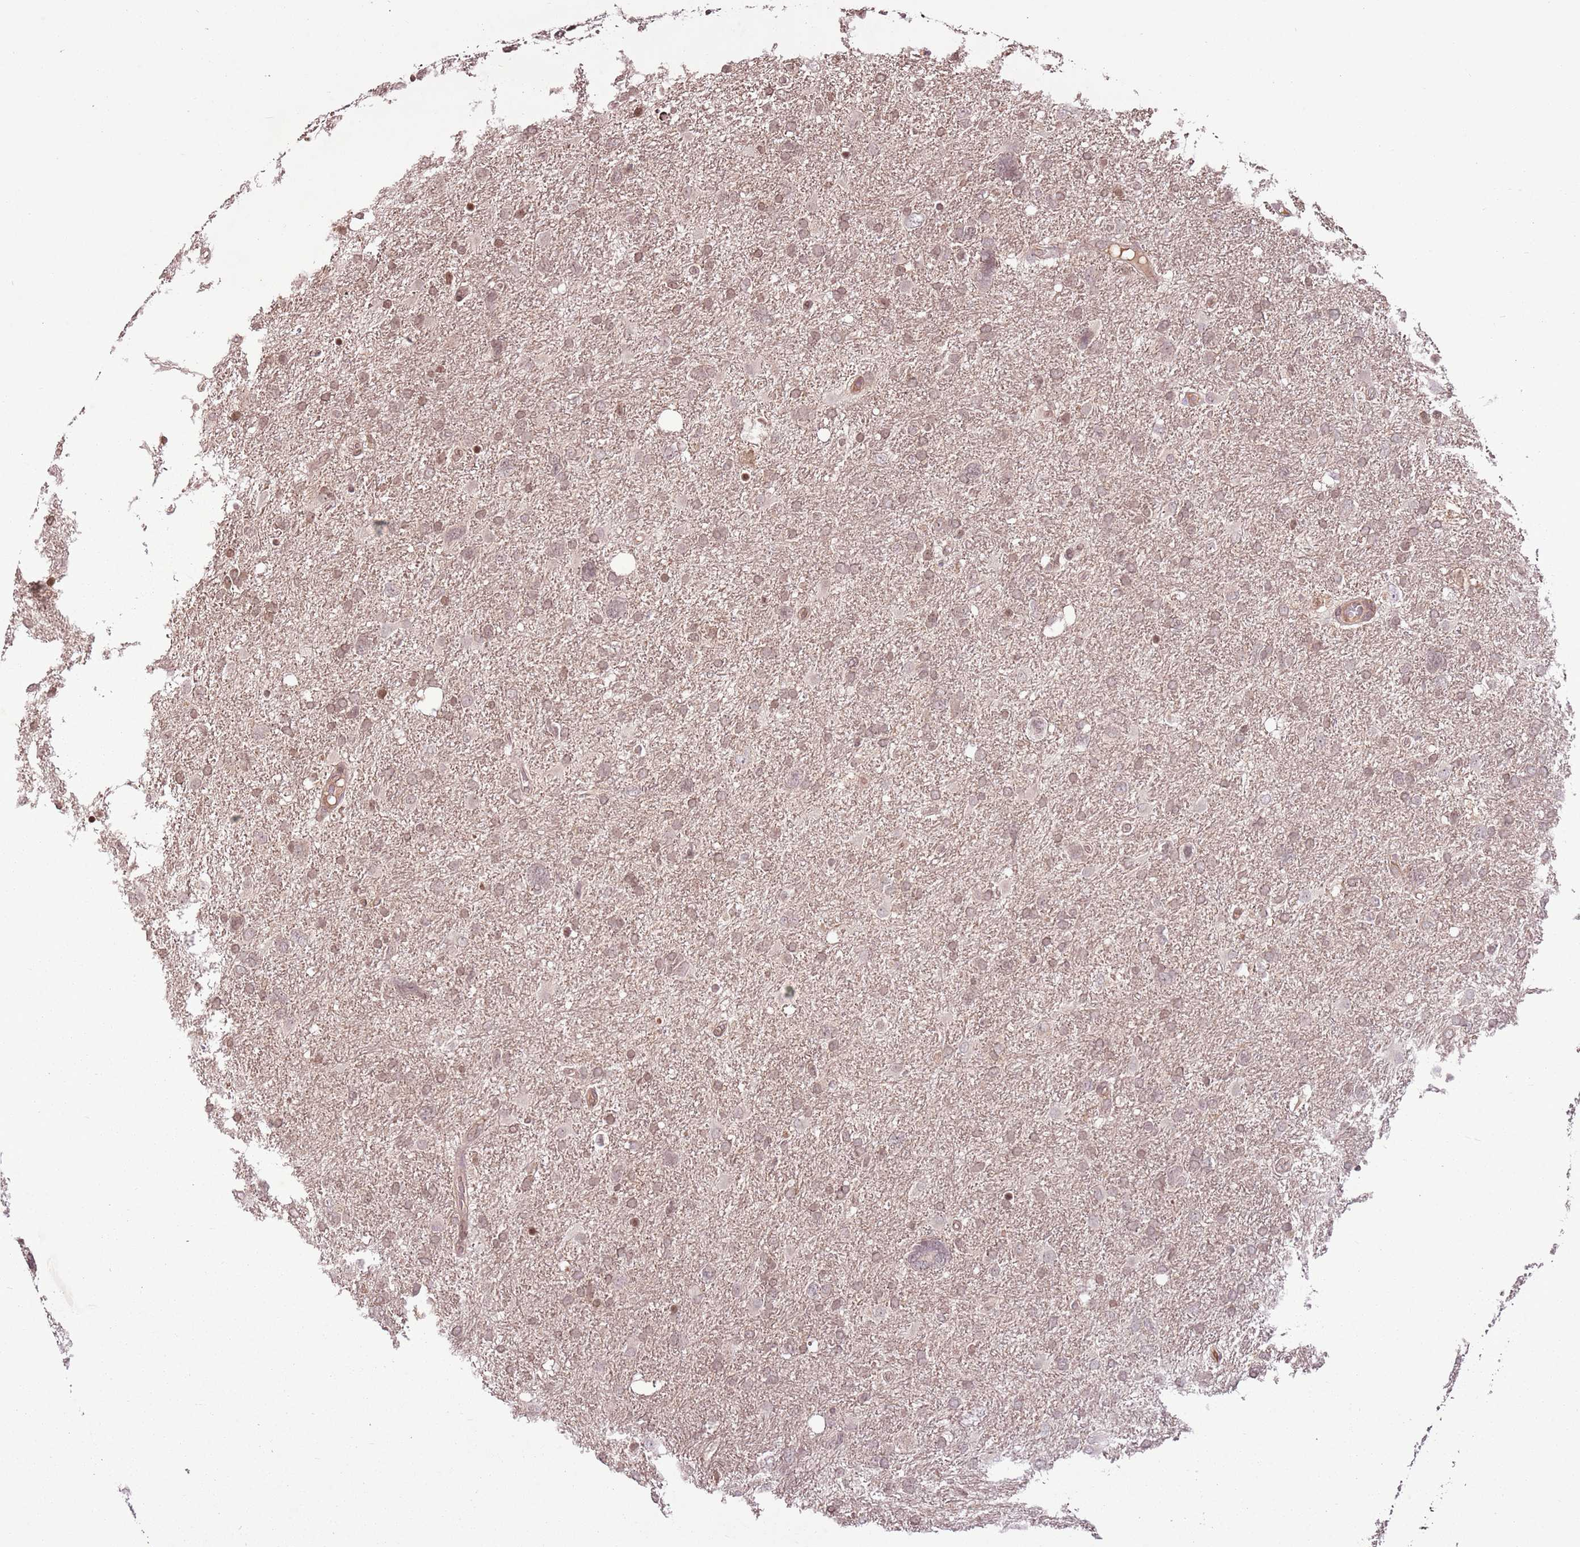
{"staining": {"intensity": "weak", "quantity": "25%-75%", "location": "nuclear"}, "tissue": "glioma", "cell_type": "Tumor cells", "image_type": "cancer", "snomed": [{"axis": "morphology", "description": "Glioma, malignant, High grade"}, {"axis": "topography", "description": "Brain"}], "caption": "This is an image of immunohistochemistry (IHC) staining of glioma, which shows weak positivity in the nuclear of tumor cells.", "gene": "CAPN9", "patient": {"sex": "male", "age": 61}}